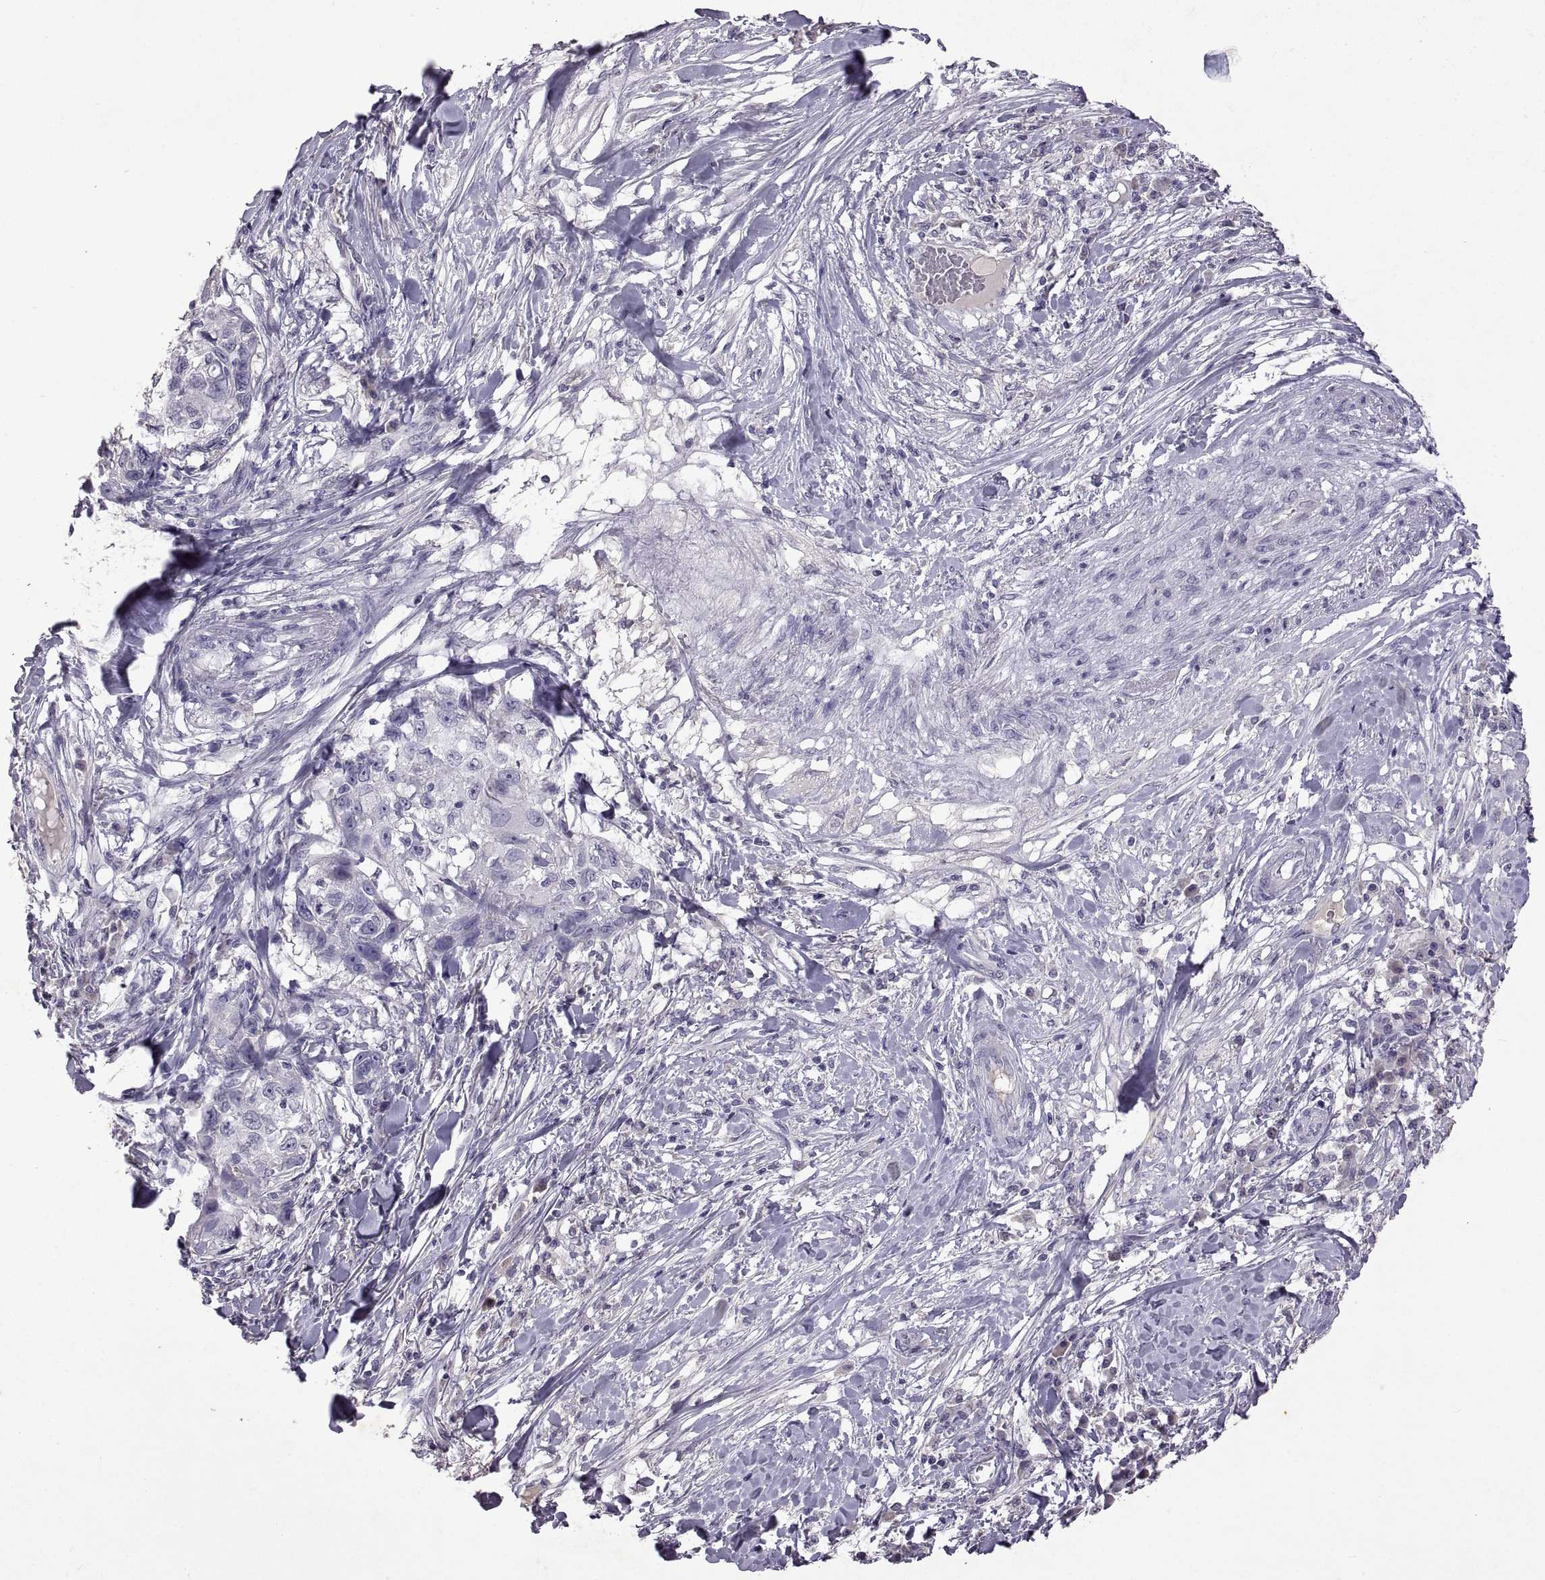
{"staining": {"intensity": "negative", "quantity": "none", "location": "none"}, "tissue": "skin cancer", "cell_type": "Tumor cells", "image_type": "cancer", "snomed": [{"axis": "morphology", "description": "Squamous cell carcinoma, NOS"}, {"axis": "topography", "description": "Skin"}], "caption": "Image shows no protein positivity in tumor cells of squamous cell carcinoma (skin) tissue.", "gene": "DEFB136", "patient": {"sex": "male", "age": 92}}